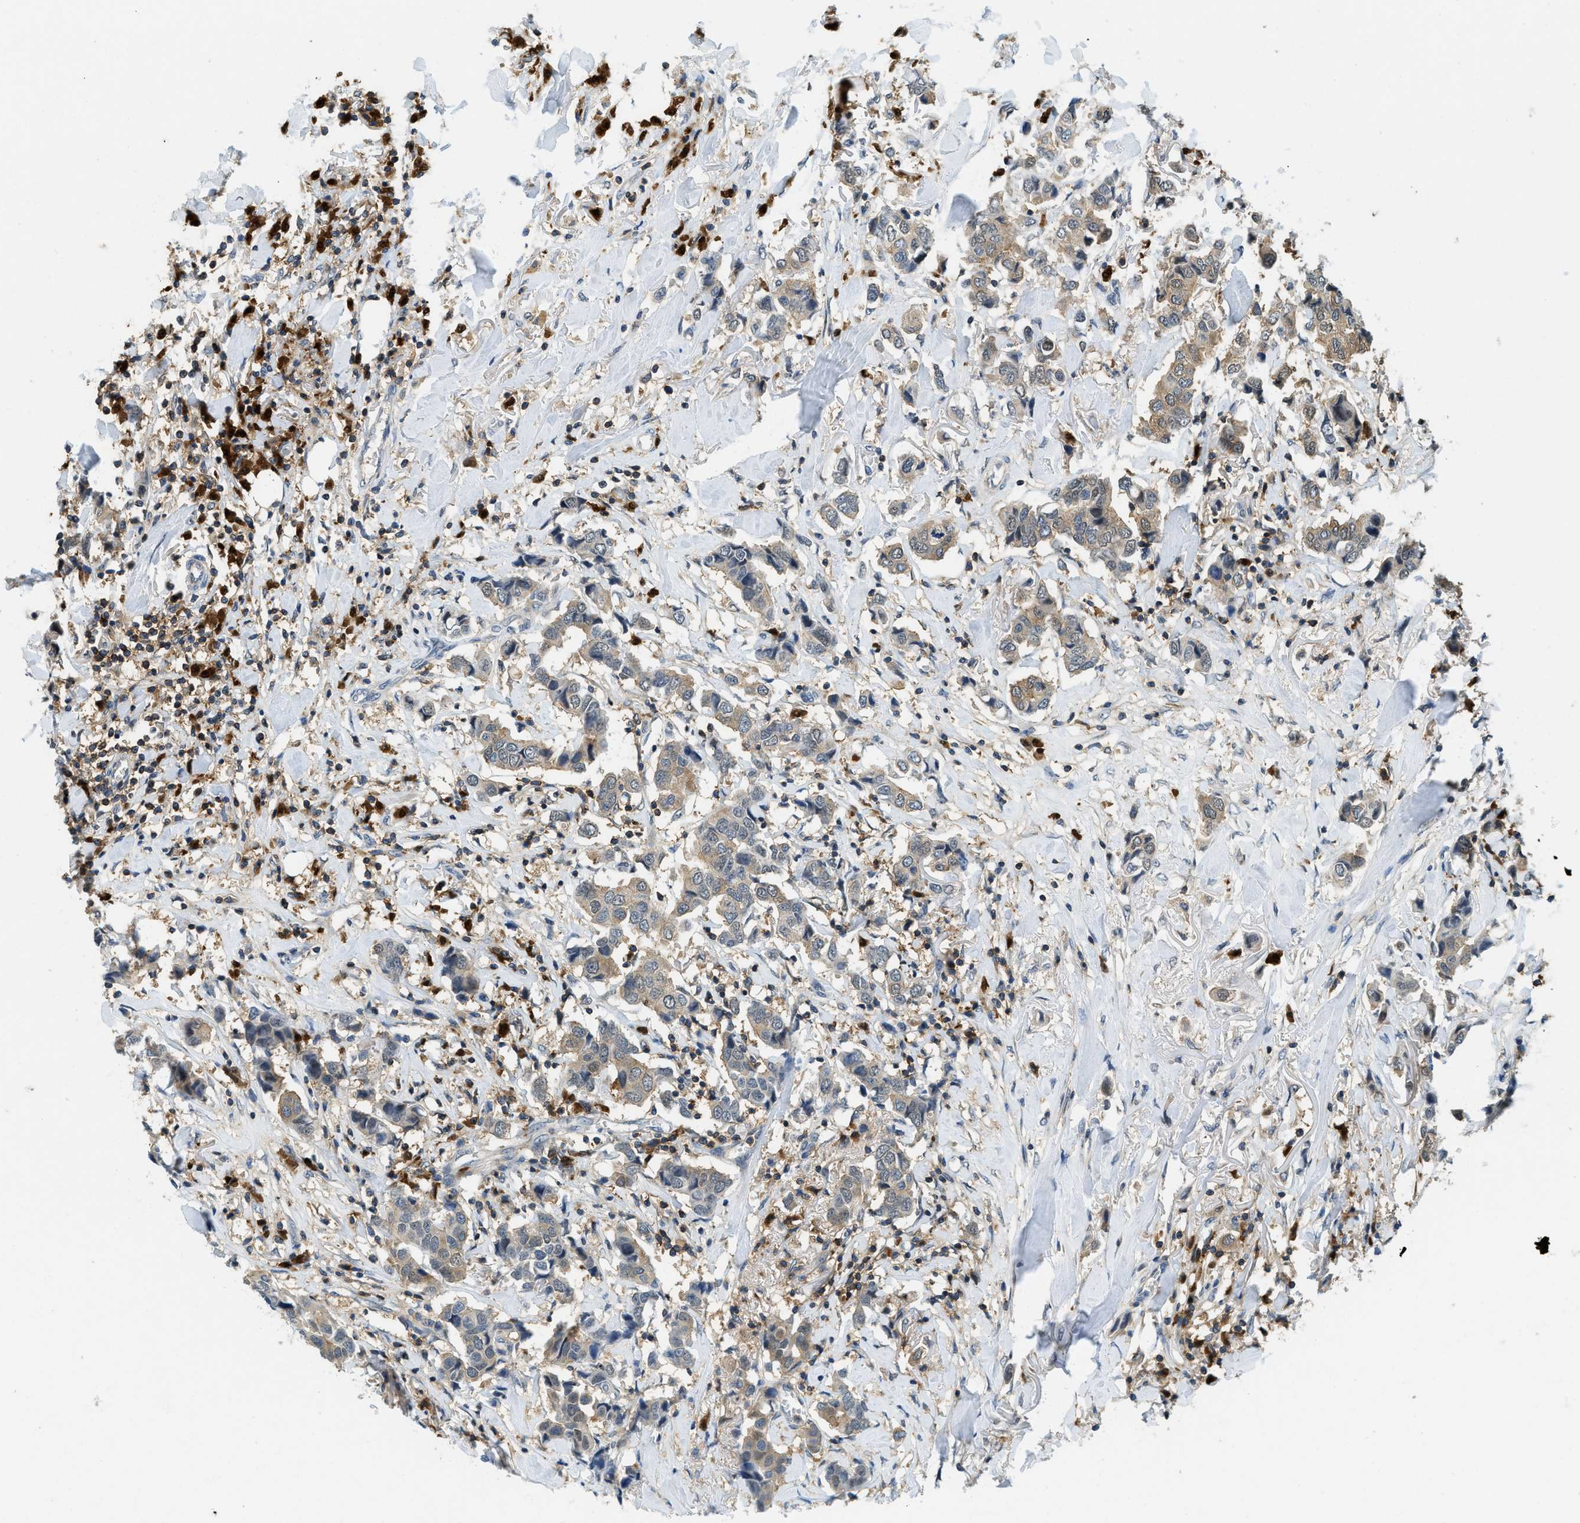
{"staining": {"intensity": "moderate", "quantity": ">75%", "location": "cytoplasmic/membranous,nuclear"}, "tissue": "breast cancer", "cell_type": "Tumor cells", "image_type": "cancer", "snomed": [{"axis": "morphology", "description": "Duct carcinoma"}, {"axis": "topography", "description": "Breast"}], "caption": "Immunohistochemical staining of breast cancer (invasive ductal carcinoma) shows medium levels of moderate cytoplasmic/membranous and nuclear protein staining in approximately >75% of tumor cells.", "gene": "GMPPB", "patient": {"sex": "female", "age": 80}}